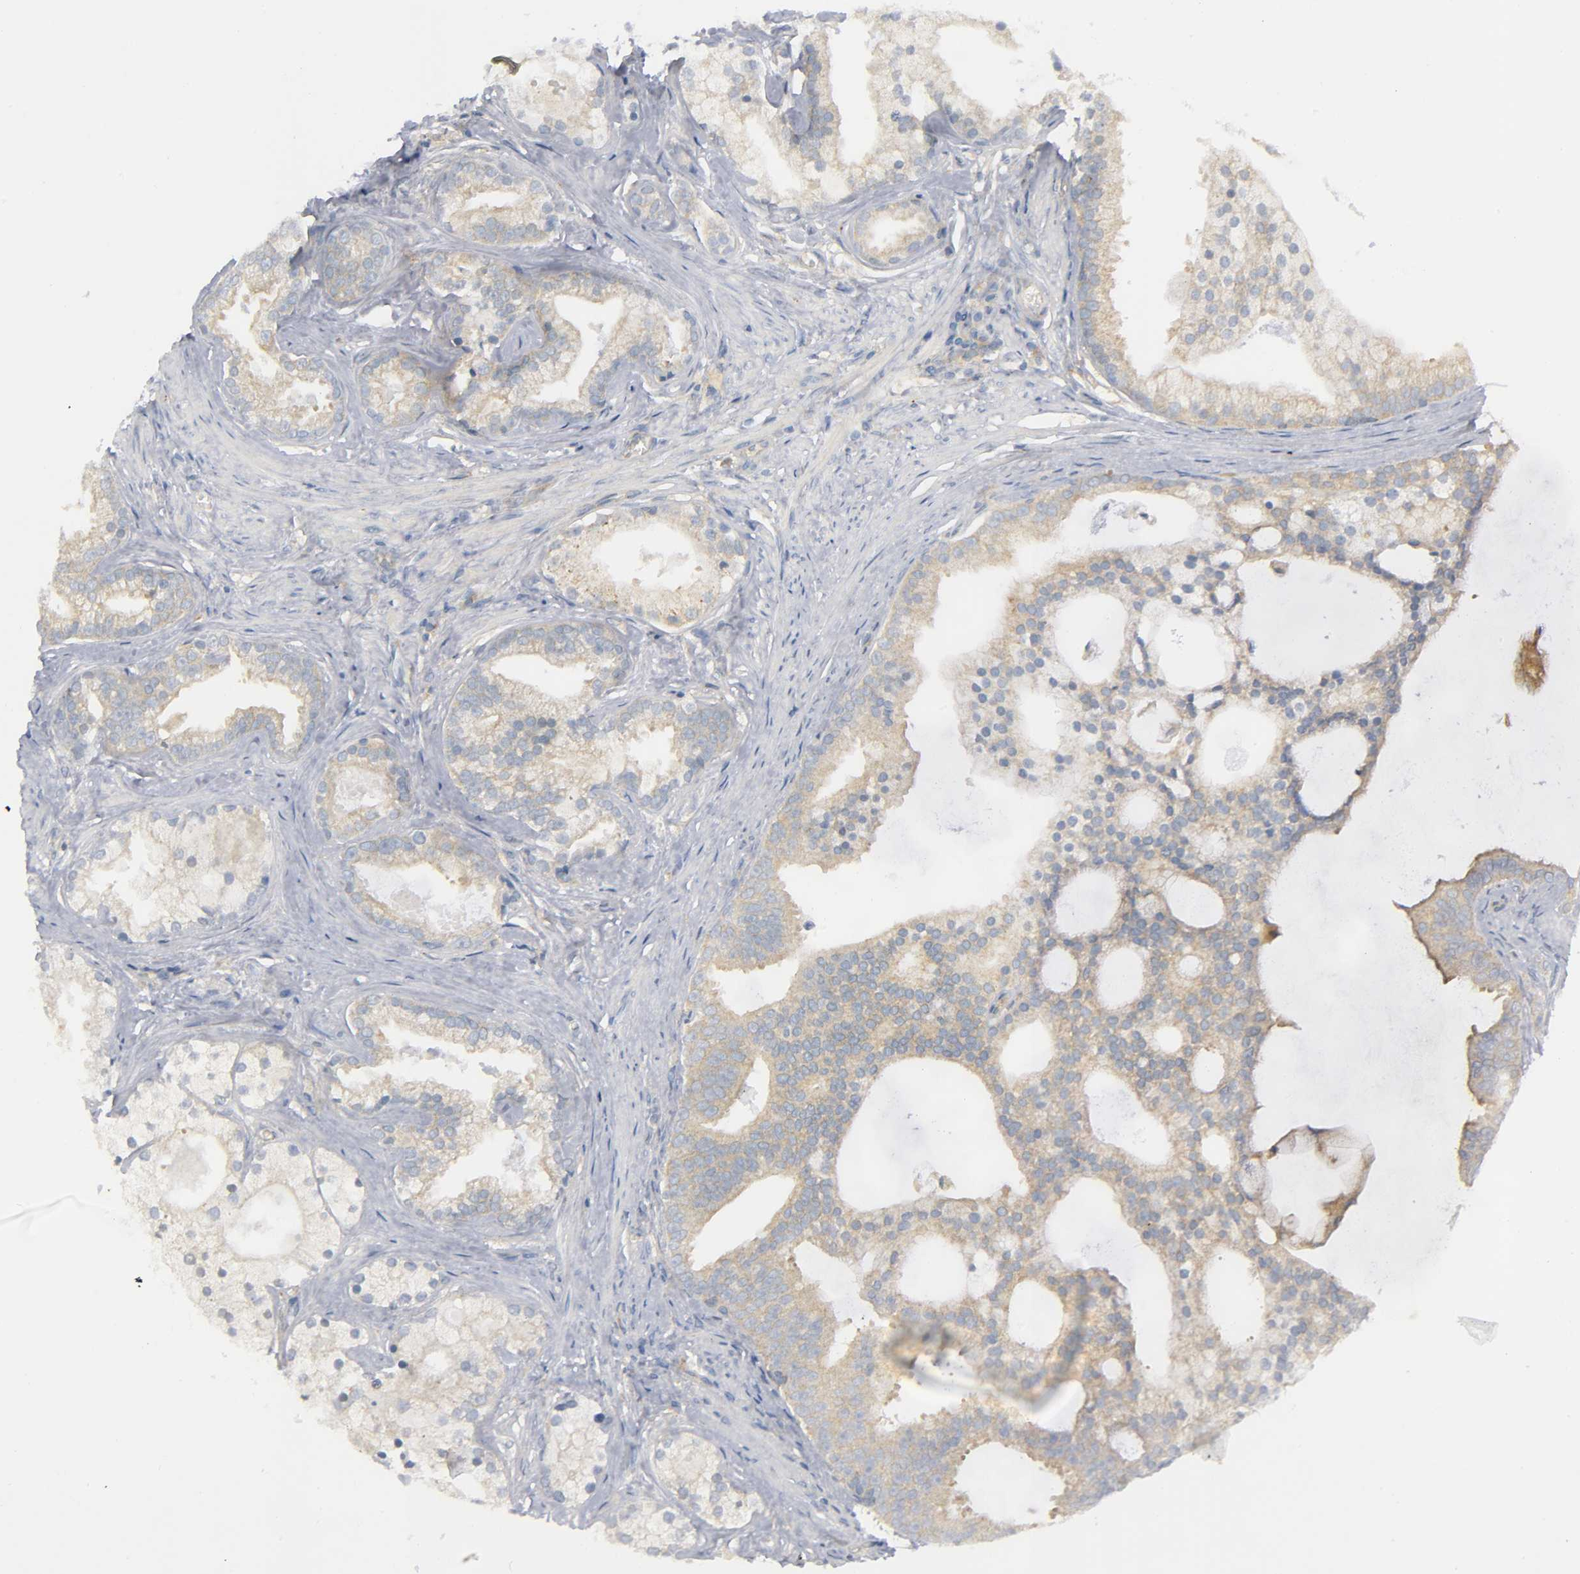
{"staining": {"intensity": "weak", "quantity": ">75%", "location": "cytoplasmic/membranous"}, "tissue": "prostate cancer", "cell_type": "Tumor cells", "image_type": "cancer", "snomed": [{"axis": "morphology", "description": "Adenocarcinoma, Low grade"}, {"axis": "topography", "description": "Prostate"}], "caption": "Immunohistochemical staining of human prostate cancer reveals weak cytoplasmic/membranous protein staining in approximately >75% of tumor cells.", "gene": "HDAC6", "patient": {"sex": "male", "age": 58}}